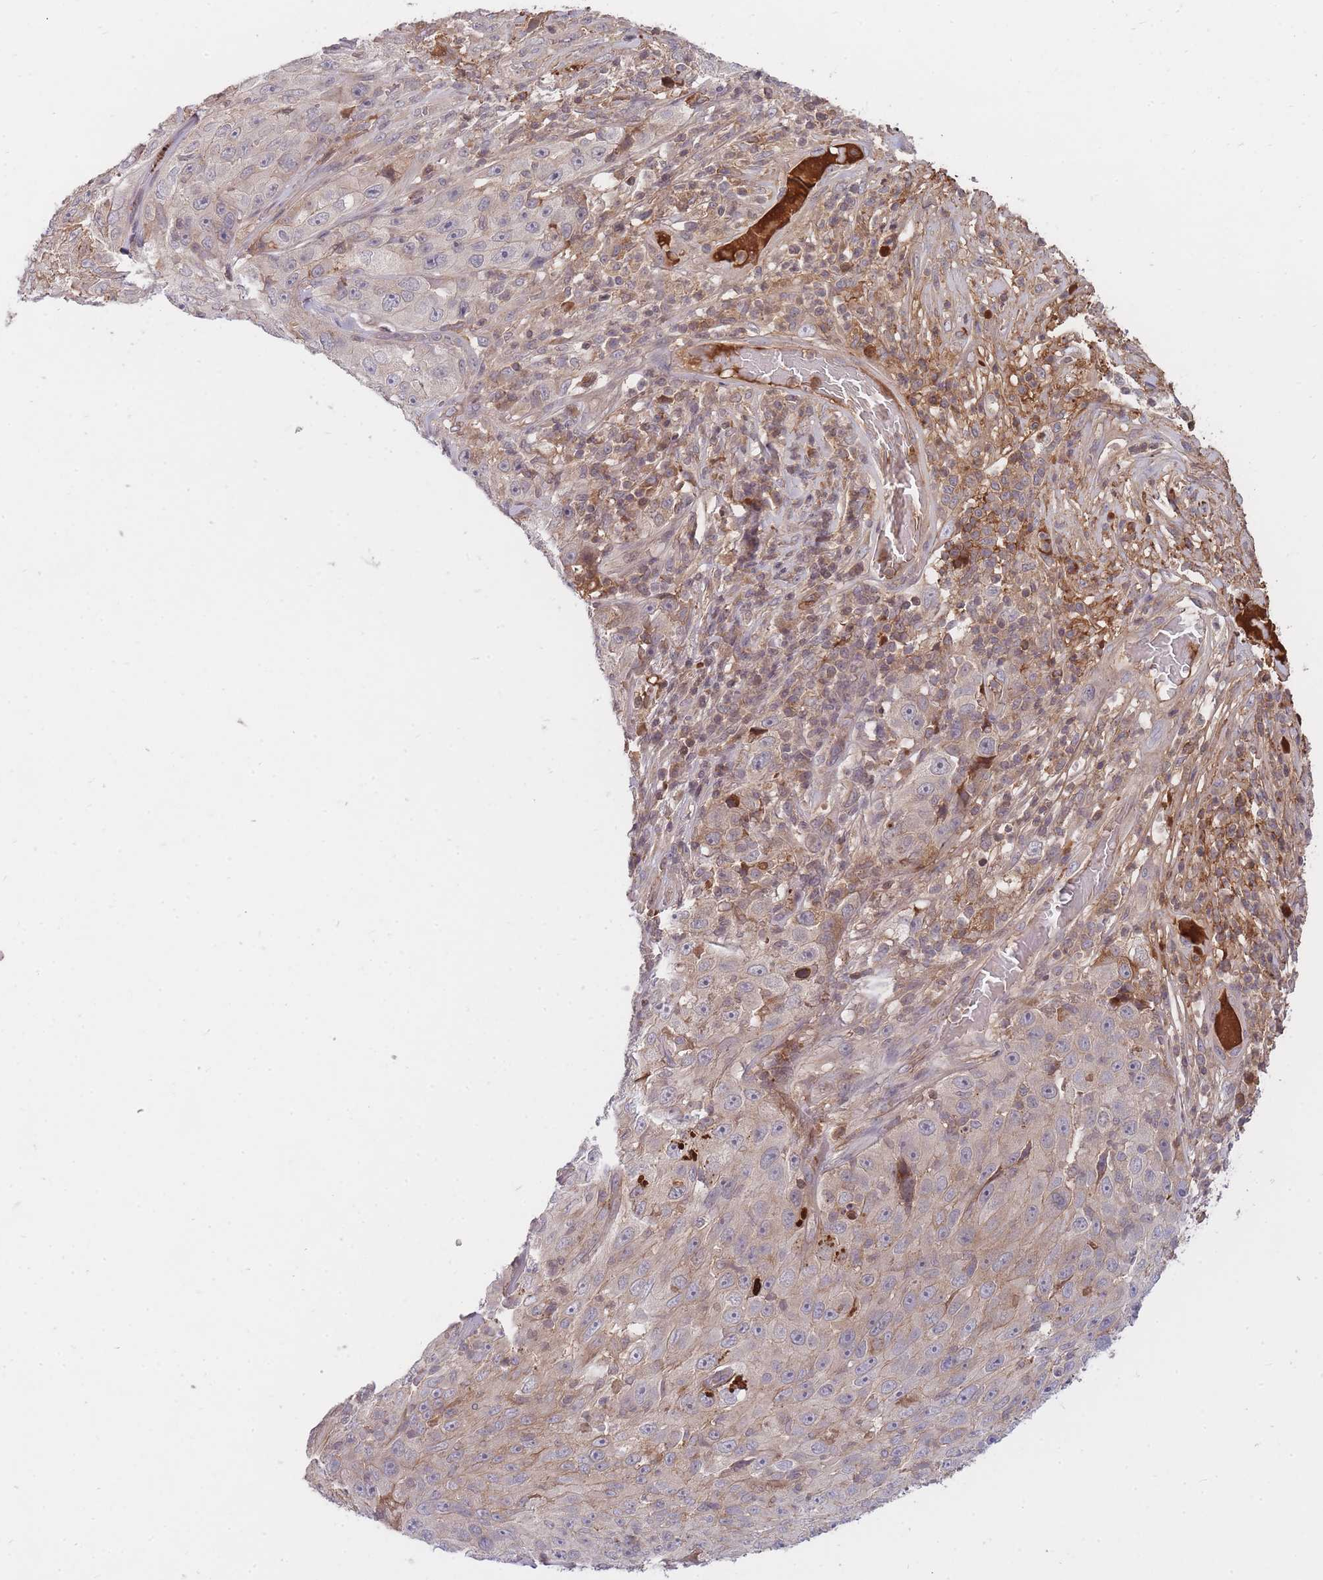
{"staining": {"intensity": "moderate", "quantity": "25%-75%", "location": "cytoplasmic/membranous"}, "tissue": "skin cancer", "cell_type": "Tumor cells", "image_type": "cancer", "snomed": [{"axis": "morphology", "description": "Squamous cell carcinoma, NOS"}, {"axis": "topography", "description": "Skin"}], "caption": "Immunohistochemical staining of human skin squamous cell carcinoma demonstrates medium levels of moderate cytoplasmic/membranous protein staining in approximately 25%-75% of tumor cells.", "gene": "RALGDS", "patient": {"sex": "female", "age": 87}}